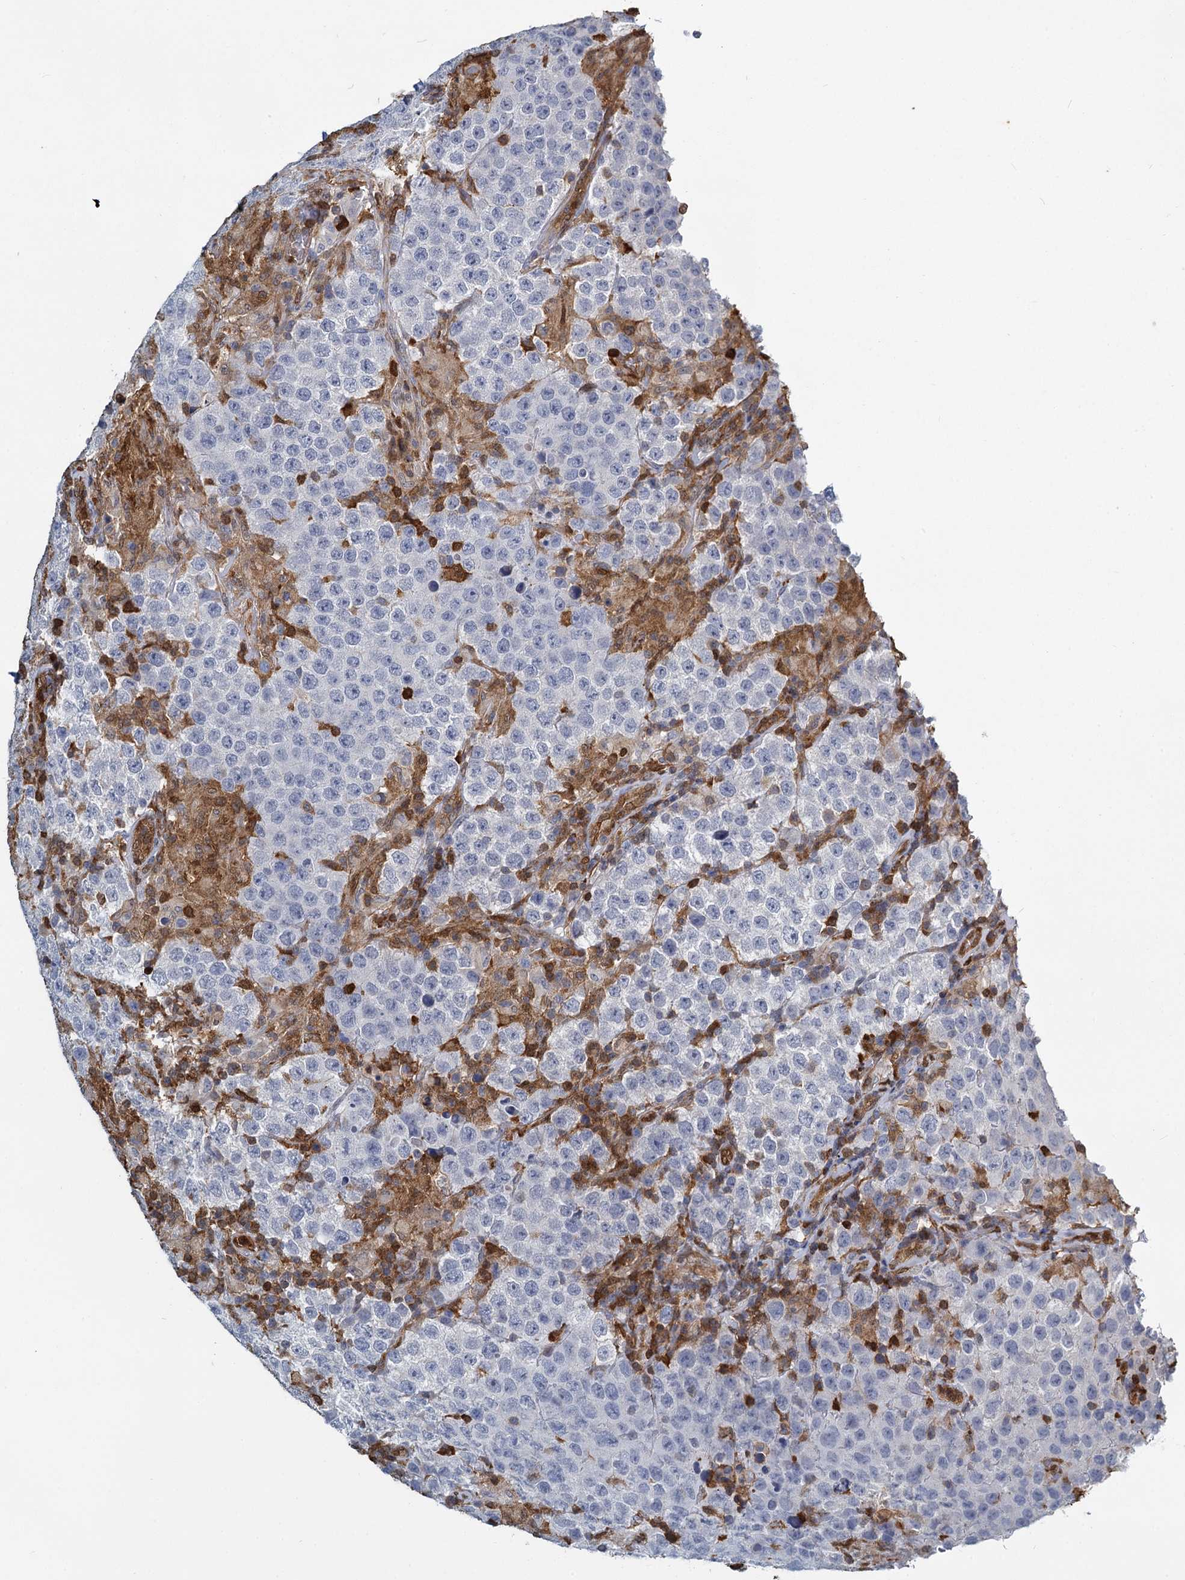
{"staining": {"intensity": "negative", "quantity": "none", "location": "none"}, "tissue": "testis cancer", "cell_type": "Tumor cells", "image_type": "cancer", "snomed": [{"axis": "morphology", "description": "Normal tissue, NOS"}, {"axis": "morphology", "description": "Urothelial carcinoma, High grade"}, {"axis": "morphology", "description": "Seminoma, NOS"}, {"axis": "morphology", "description": "Carcinoma, Embryonal, NOS"}, {"axis": "topography", "description": "Urinary bladder"}, {"axis": "topography", "description": "Testis"}], "caption": "DAB (3,3'-diaminobenzidine) immunohistochemical staining of human testis cancer (embryonal carcinoma) shows no significant expression in tumor cells.", "gene": "S100A6", "patient": {"sex": "male", "age": 41}}